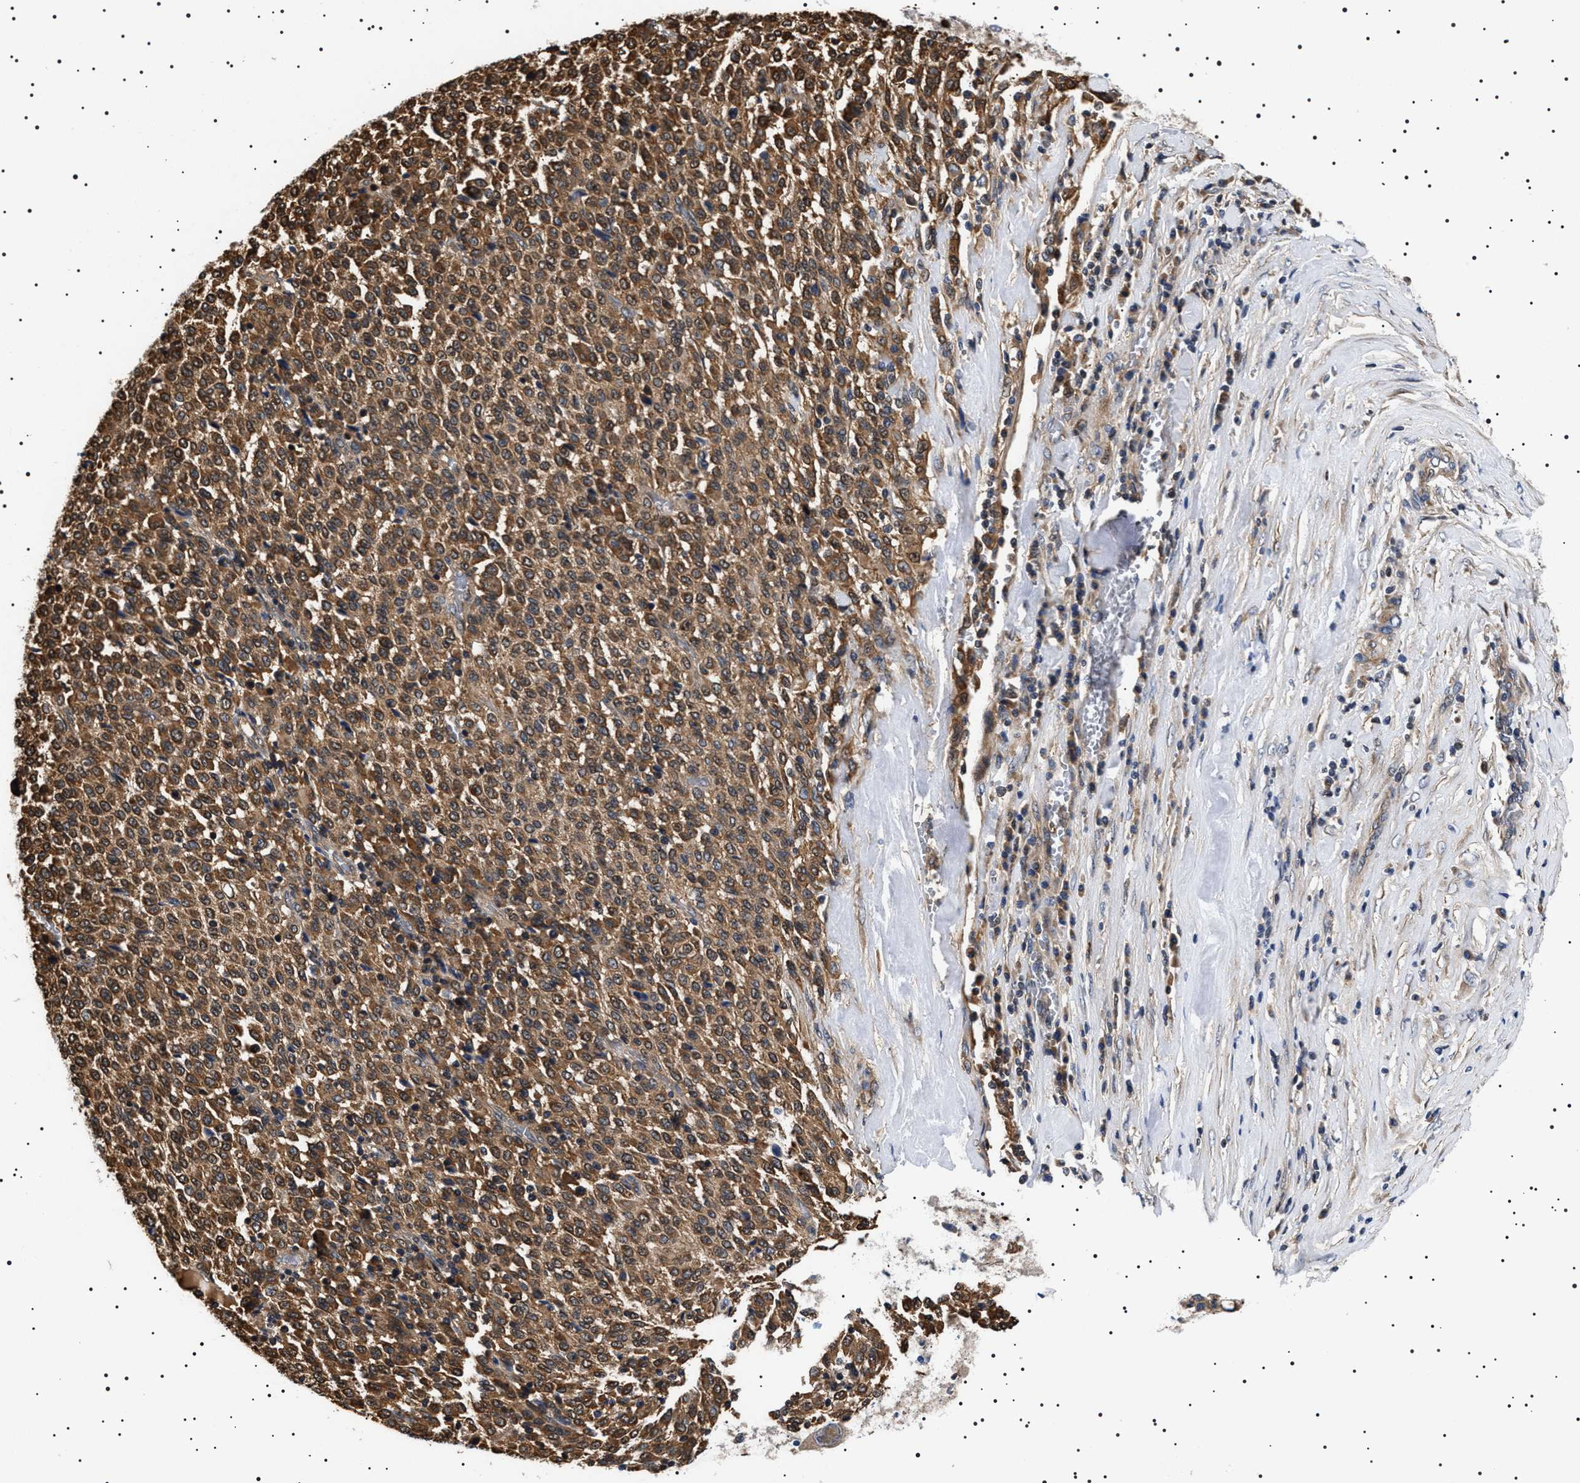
{"staining": {"intensity": "moderate", "quantity": ">75%", "location": "cytoplasmic/membranous,nuclear"}, "tissue": "melanoma", "cell_type": "Tumor cells", "image_type": "cancer", "snomed": [{"axis": "morphology", "description": "Malignant melanoma, Metastatic site"}, {"axis": "topography", "description": "Pancreas"}], "caption": "A micrograph of melanoma stained for a protein exhibits moderate cytoplasmic/membranous and nuclear brown staining in tumor cells. (DAB IHC, brown staining for protein, blue staining for nuclei).", "gene": "SLC4A7", "patient": {"sex": "female", "age": 30}}